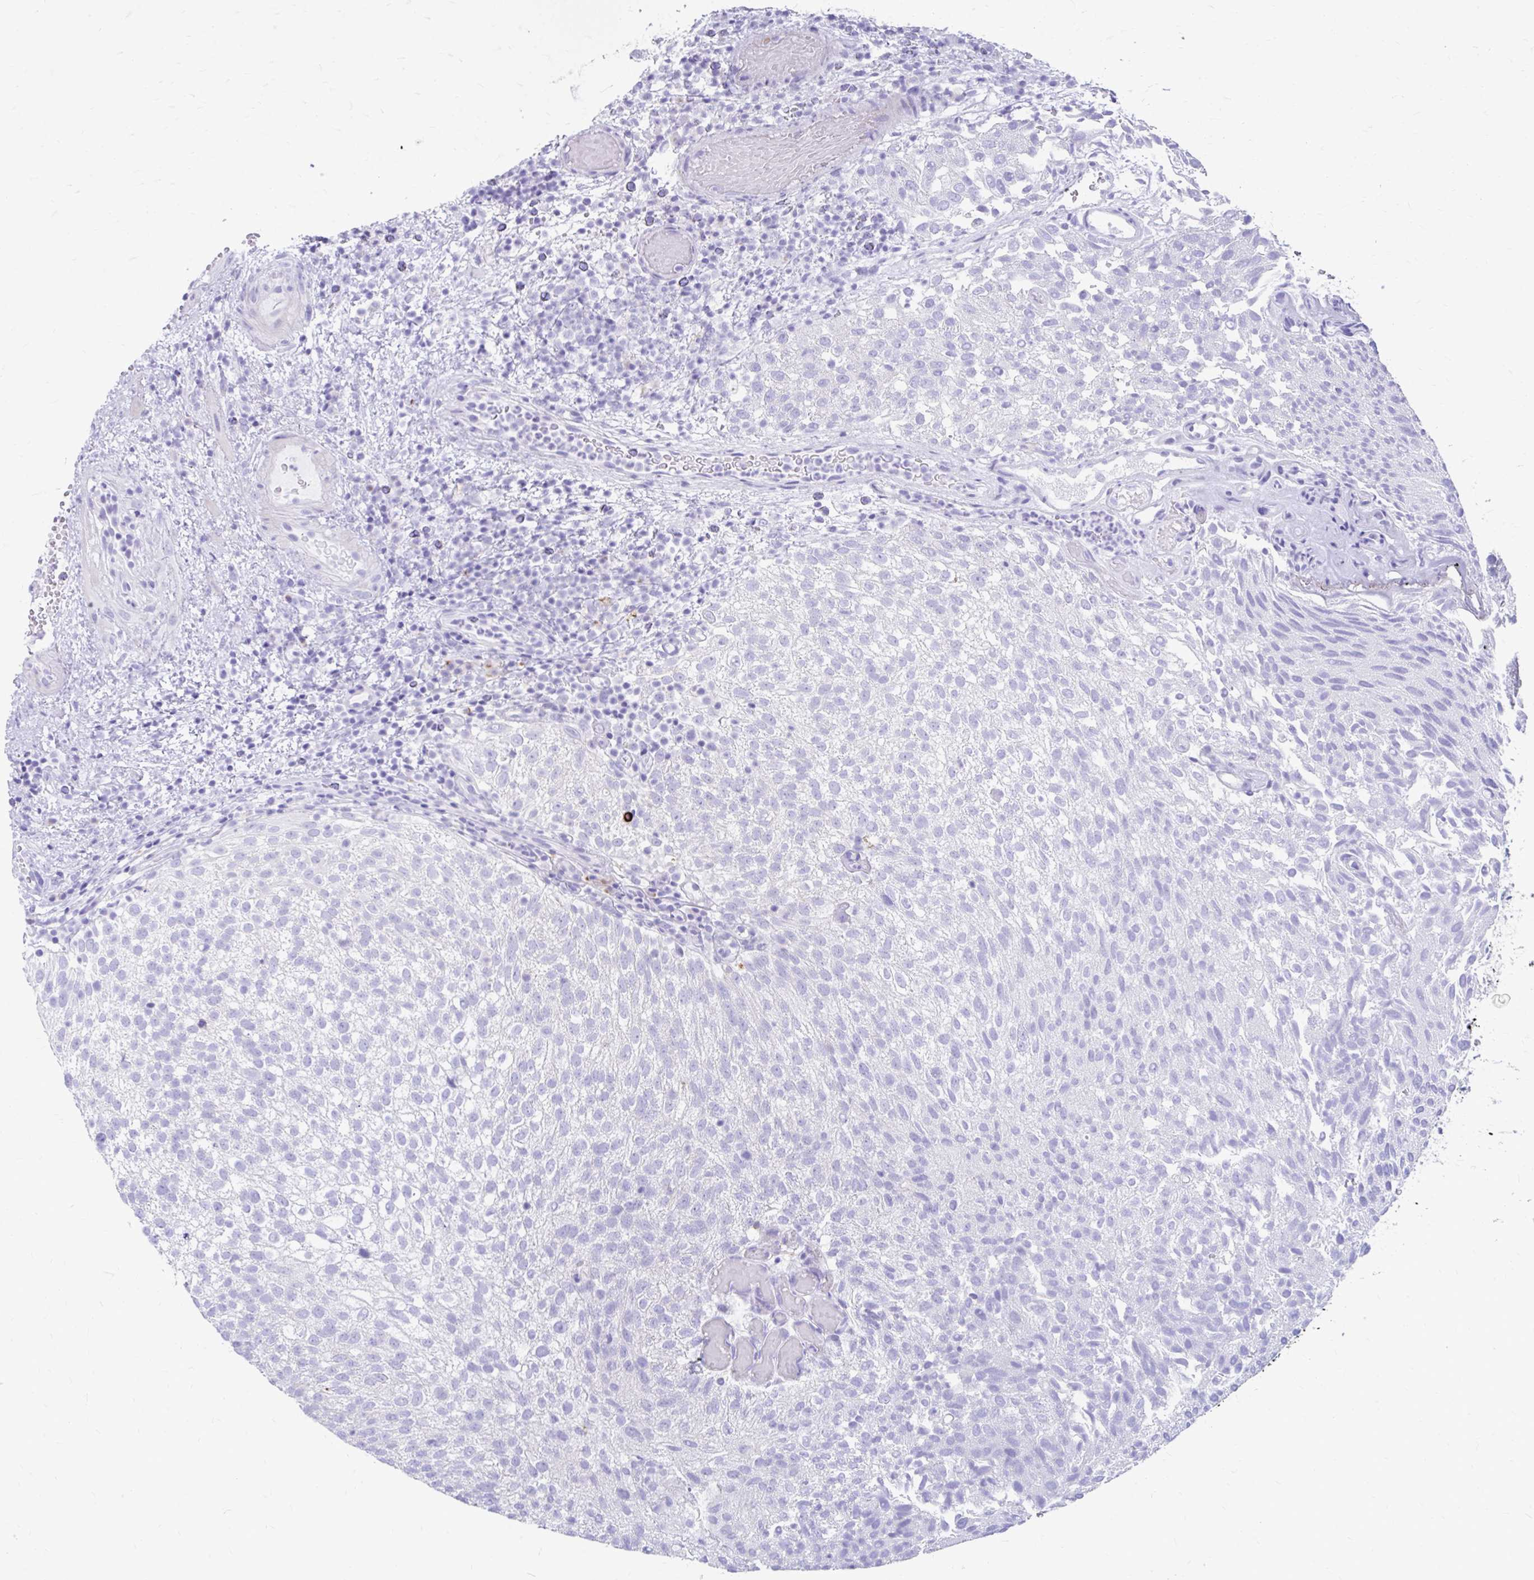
{"staining": {"intensity": "negative", "quantity": "none", "location": "none"}, "tissue": "urothelial cancer", "cell_type": "Tumor cells", "image_type": "cancer", "snomed": [{"axis": "morphology", "description": "Urothelial carcinoma, Low grade"}, {"axis": "topography", "description": "Urinary bladder"}], "caption": "This is an immunohistochemistry (IHC) photomicrograph of human urothelial cancer. There is no positivity in tumor cells.", "gene": "ZNF699", "patient": {"sex": "male", "age": 78}}